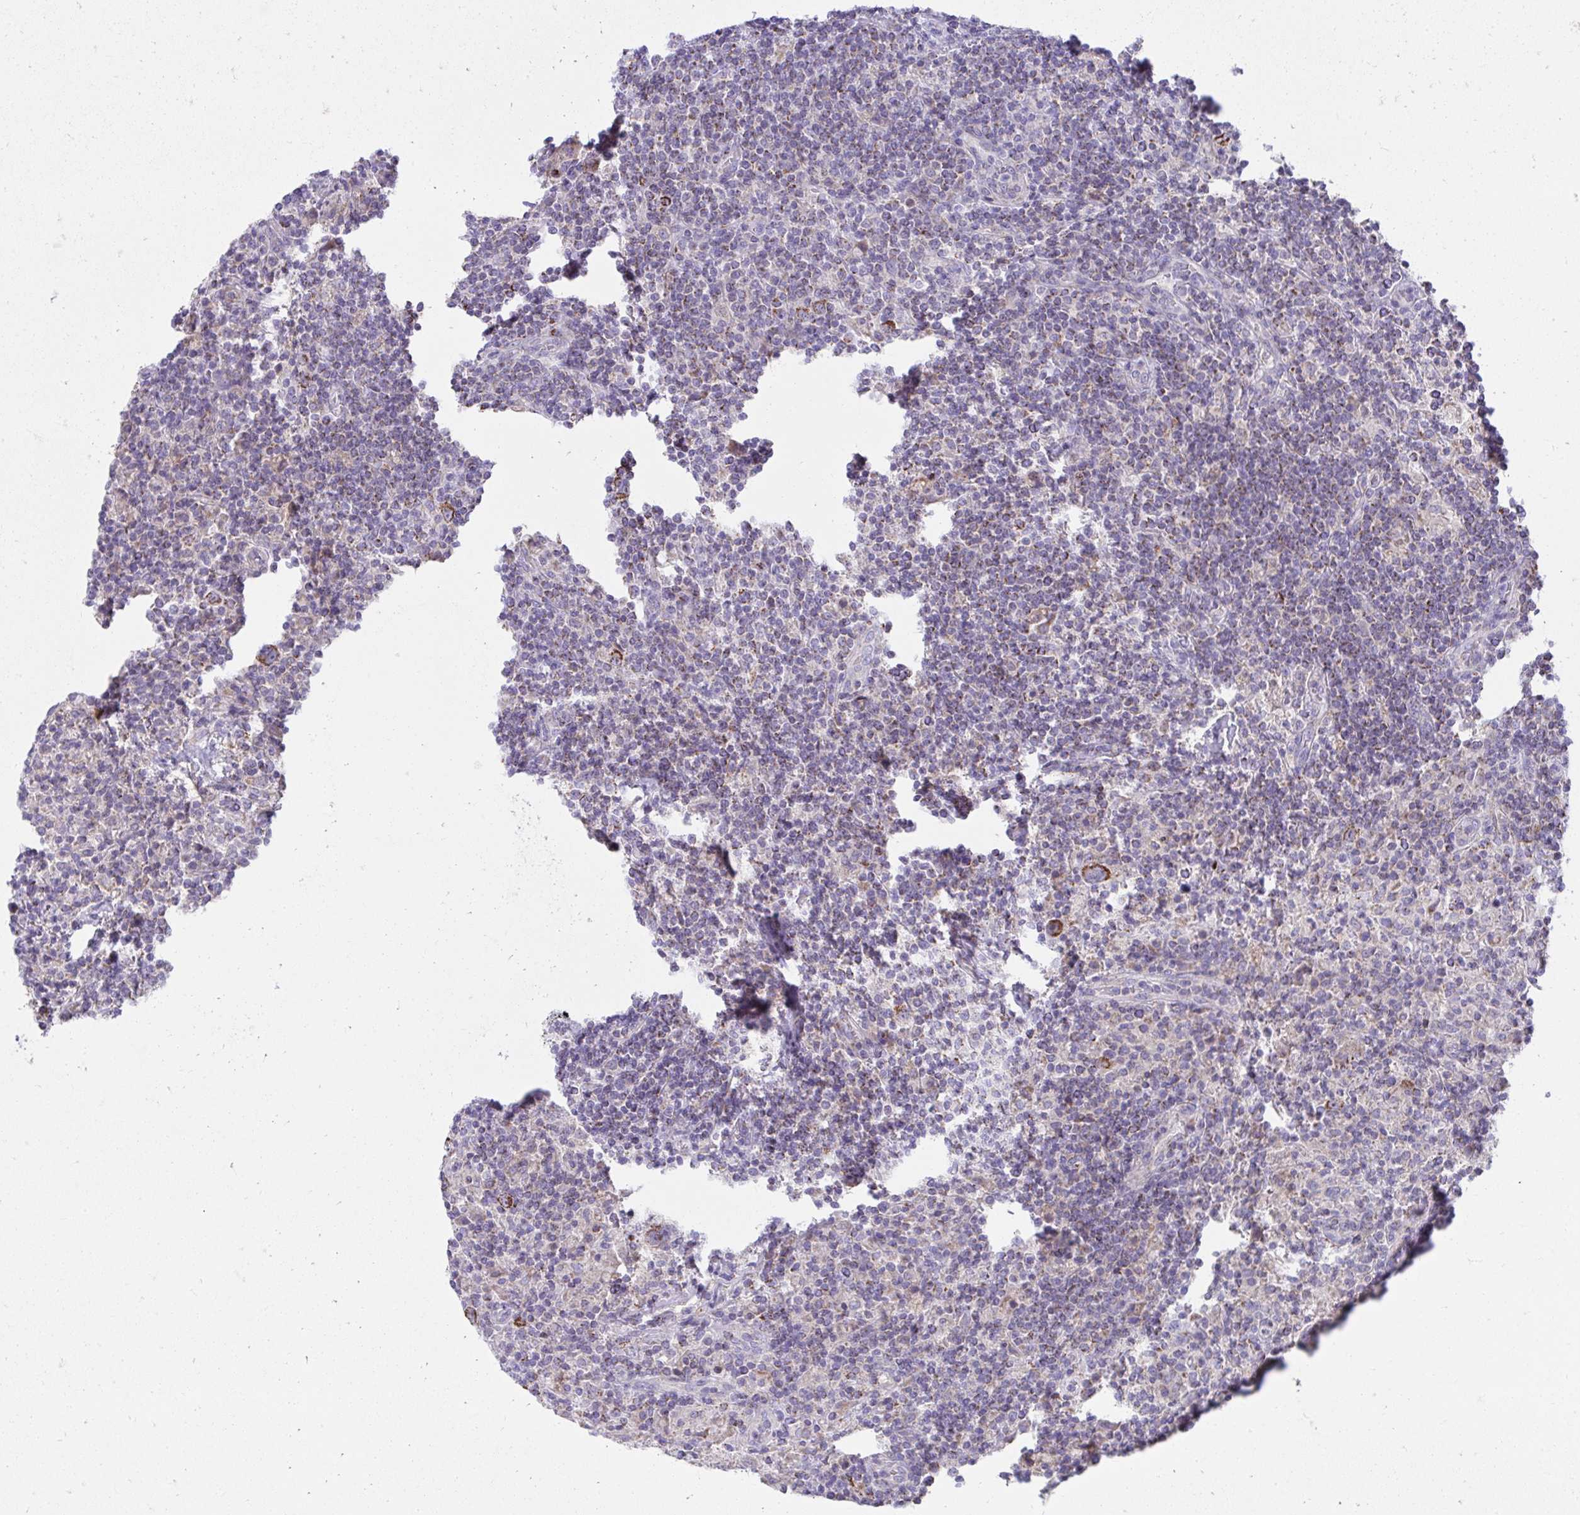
{"staining": {"intensity": "strong", "quantity": "25%-75%", "location": "cytoplasmic/membranous"}, "tissue": "lymphoma", "cell_type": "Tumor cells", "image_type": "cancer", "snomed": [{"axis": "morphology", "description": "Hodgkin's disease, NOS"}, {"axis": "topography", "description": "Lymph node"}], "caption": "Protein staining displays strong cytoplasmic/membranous expression in about 25%-75% of tumor cells in lymphoma.", "gene": "PRRG3", "patient": {"sex": "male", "age": 70}}